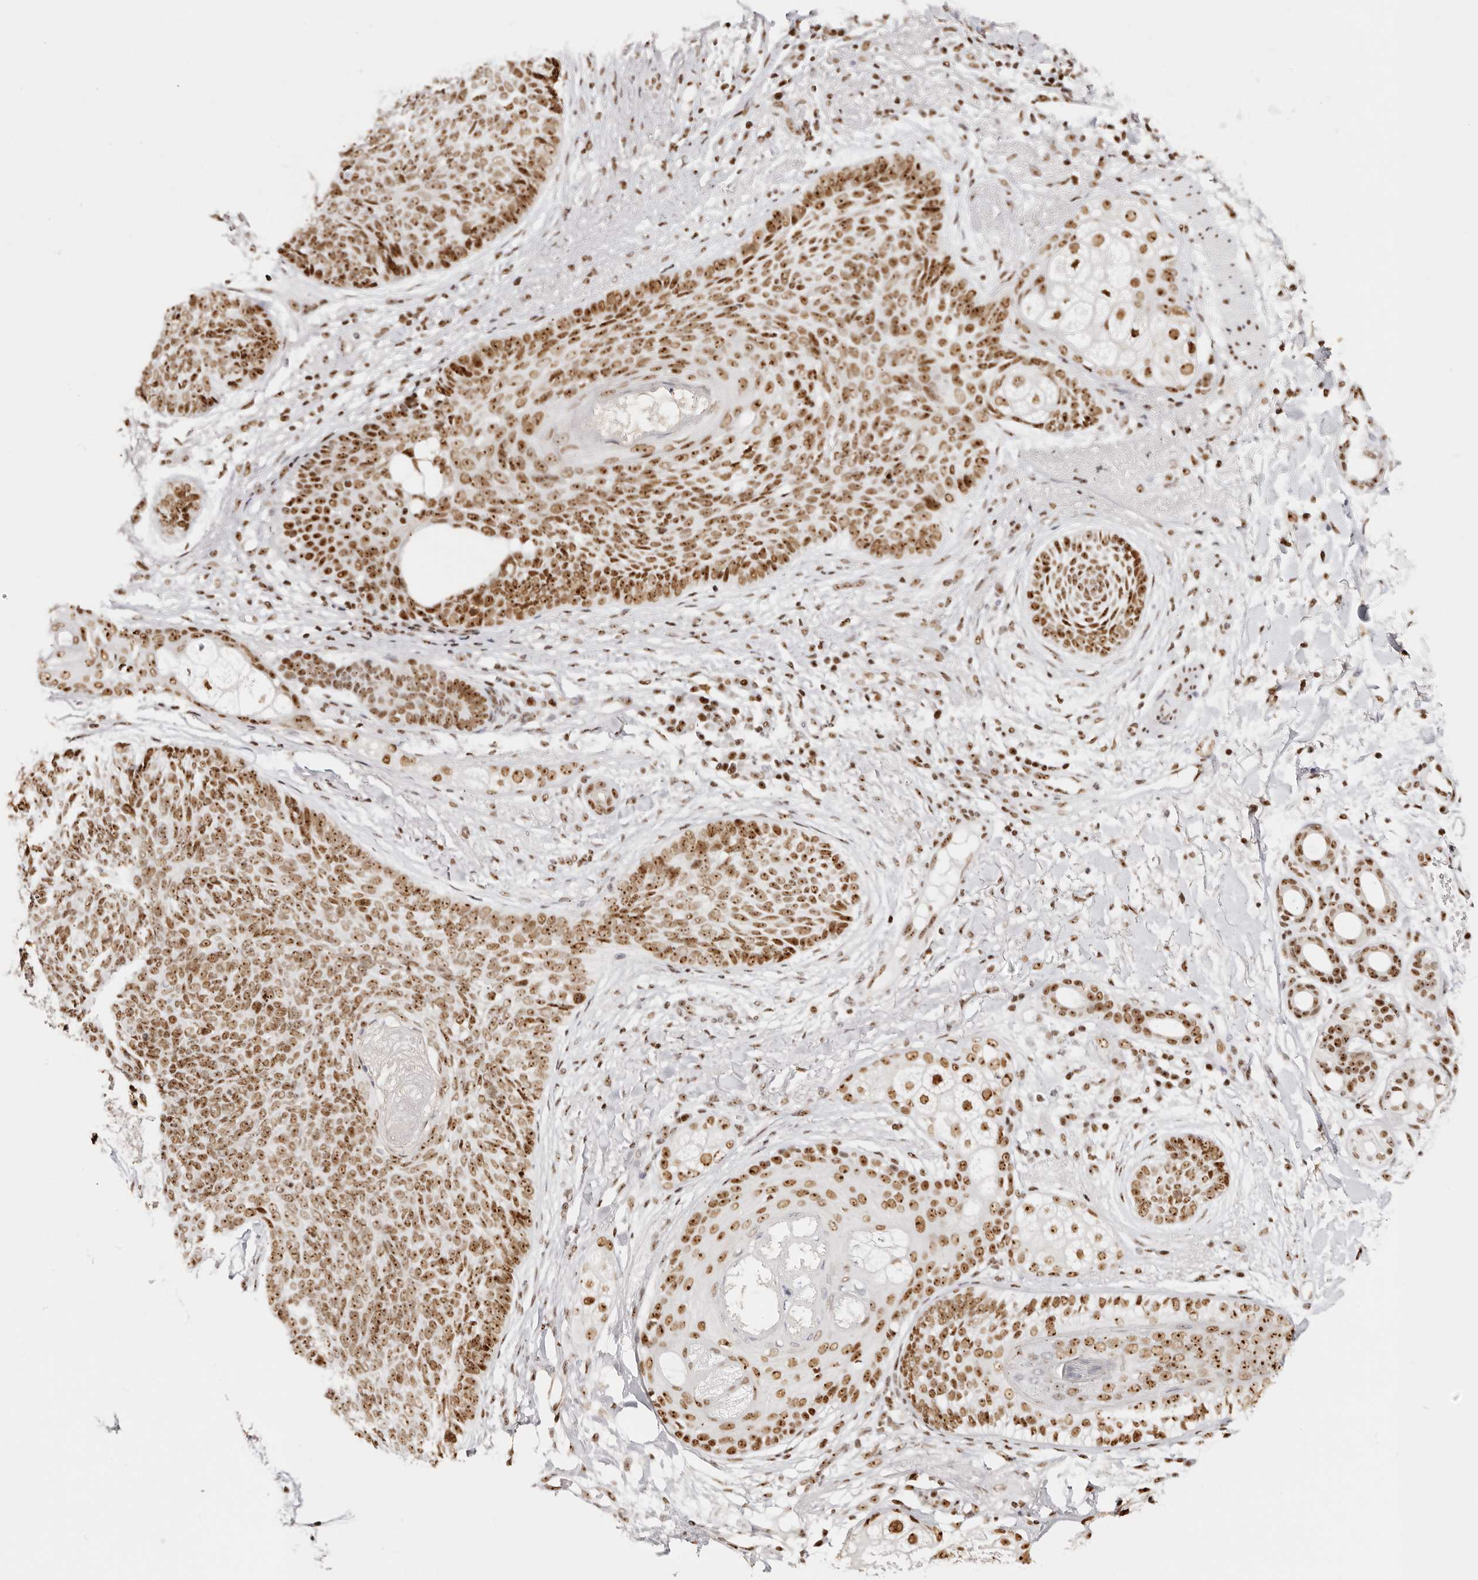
{"staining": {"intensity": "strong", "quantity": "25%-75%", "location": "nuclear"}, "tissue": "skin cancer", "cell_type": "Tumor cells", "image_type": "cancer", "snomed": [{"axis": "morphology", "description": "Basal cell carcinoma"}, {"axis": "topography", "description": "Skin"}], "caption": "The immunohistochemical stain highlights strong nuclear expression in tumor cells of skin basal cell carcinoma tissue.", "gene": "IQGAP3", "patient": {"sex": "male", "age": 85}}